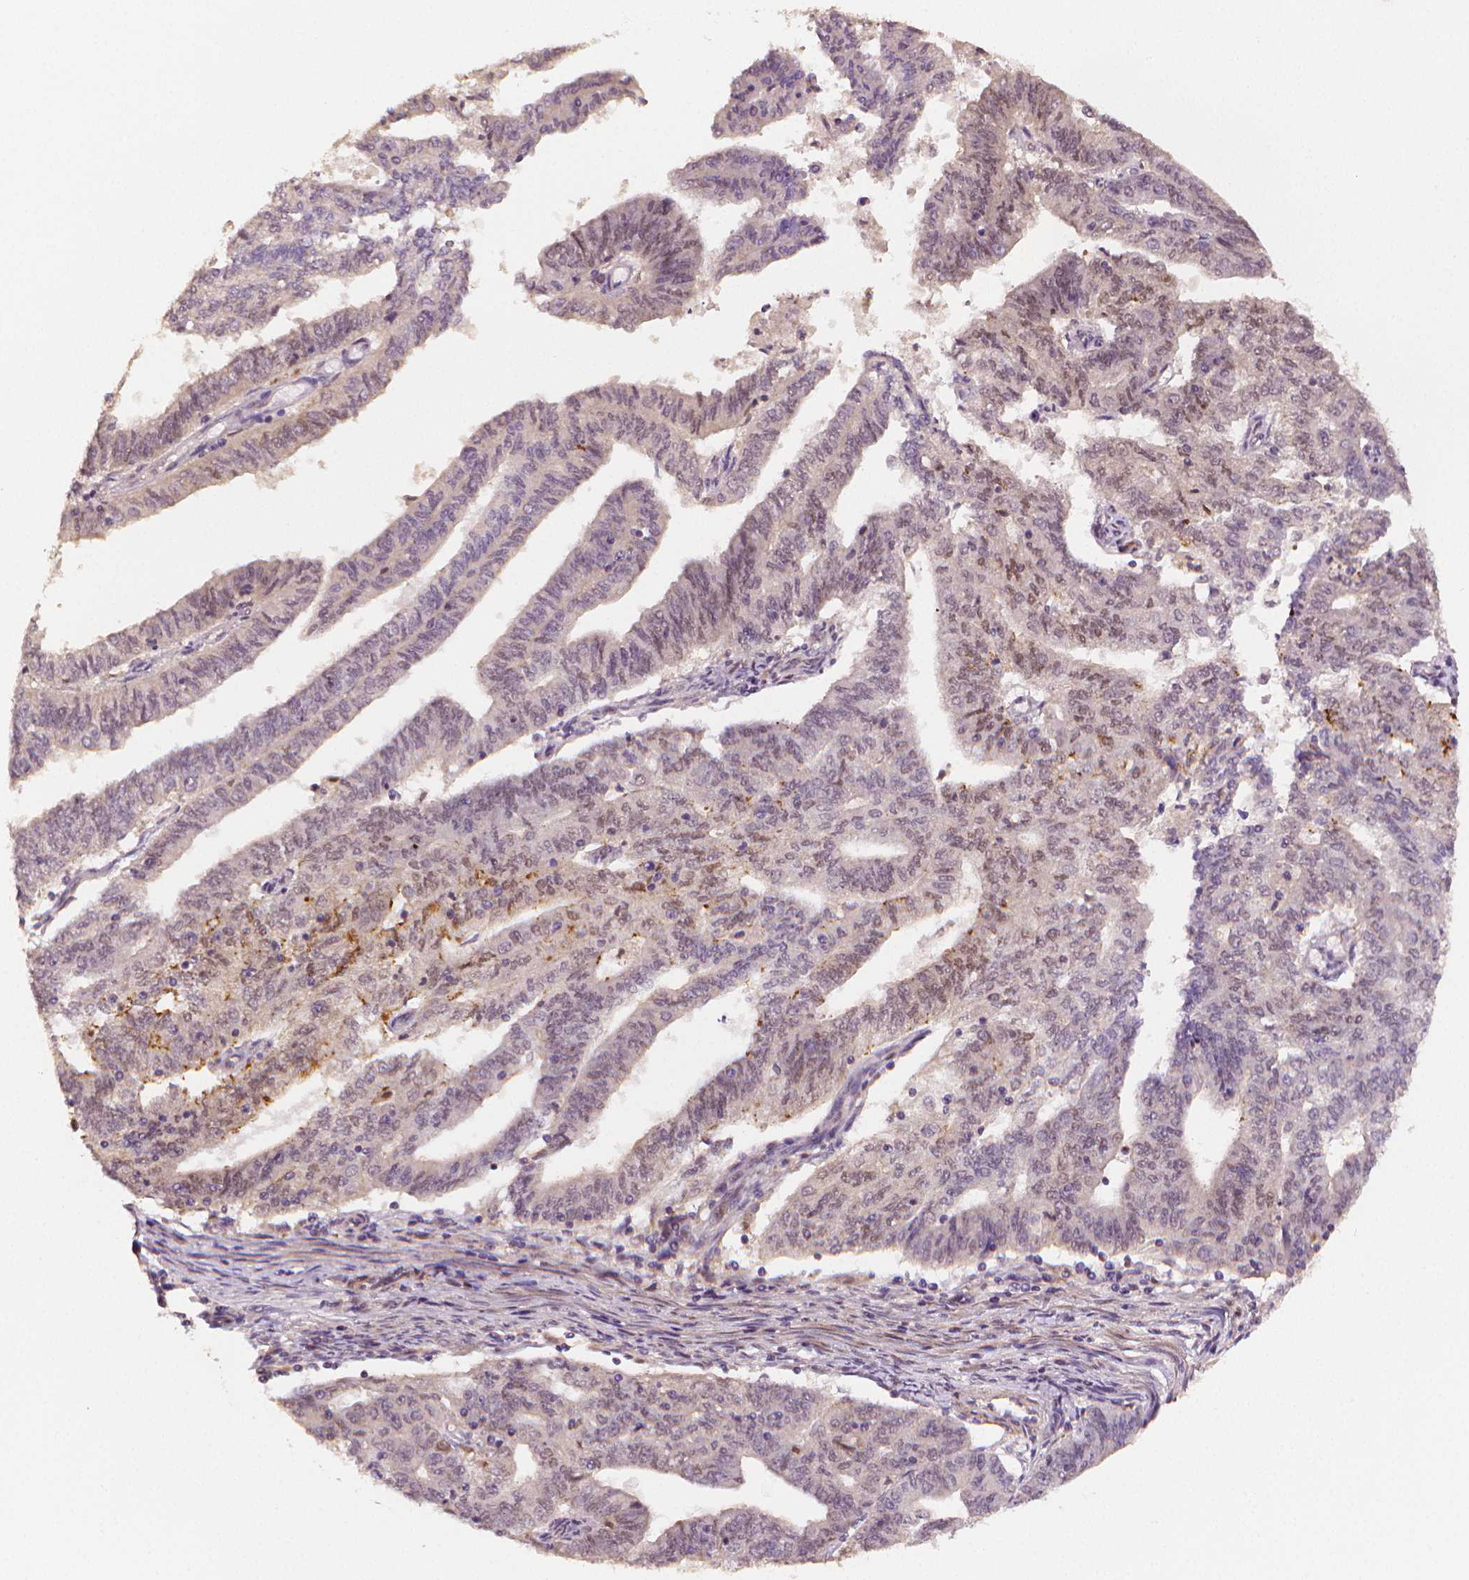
{"staining": {"intensity": "moderate", "quantity": "<25%", "location": "cytoplasmic/membranous,nuclear"}, "tissue": "endometrial cancer", "cell_type": "Tumor cells", "image_type": "cancer", "snomed": [{"axis": "morphology", "description": "Adenocarcinoma, NOS"}, {"axis": "topography", "description": "Endometrium"}], "caption": "An image of adenocarcinoma (endometrial) stained for a protein shows moderate cytoplasmic/membranous and nuclear brown staining in tumor cells.", "gene": "STAT3", "patient": {"sex": "female", "age": 82}}